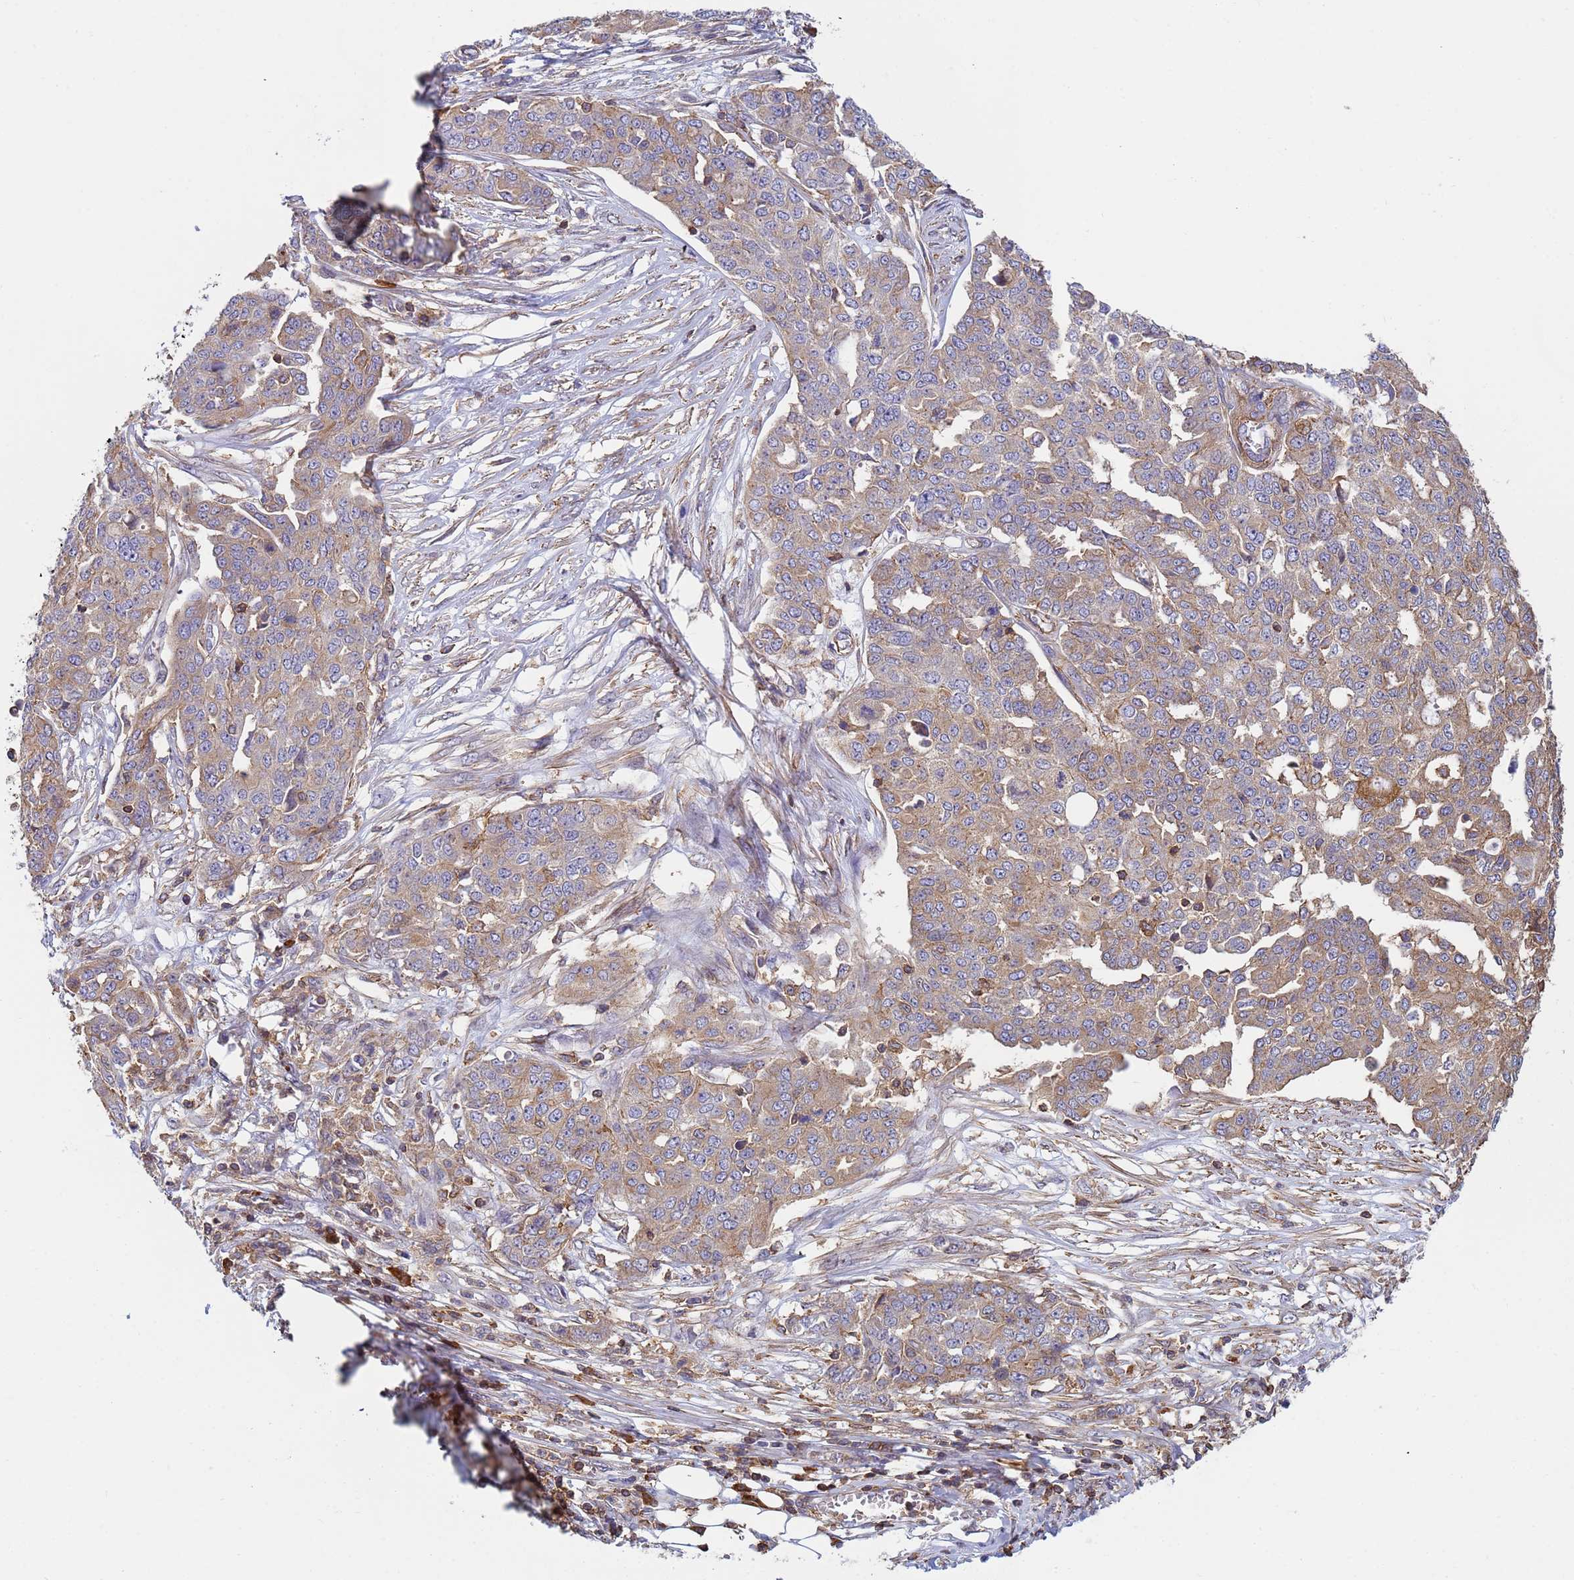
{"staining": {"intensity": "moderate", "quantity": "25%-75%", "location": "cytoplasmic/membranous"}, "tissue": "ovarian cancer", "cell_type": "Tumor cells", "image_type": "cancer", "snomed": [{"axis": "morphology", "description": "Cystadenocarcinoma, serous, NOS"}, {"axis": "topography", "description": "Soft tissue"}, {"axis": "topography", "description": "Ovary"}], "caption": "The image shows immunohistochemical staining of ovarian cancer (serous cystadenocarcinoma). There is moderate cytoplasmic/membranous expression is seen in approximately 25%-75% of tumor cells.", "gene": "ZNG1B", "patient": {"sex": "female", "age": 57}}